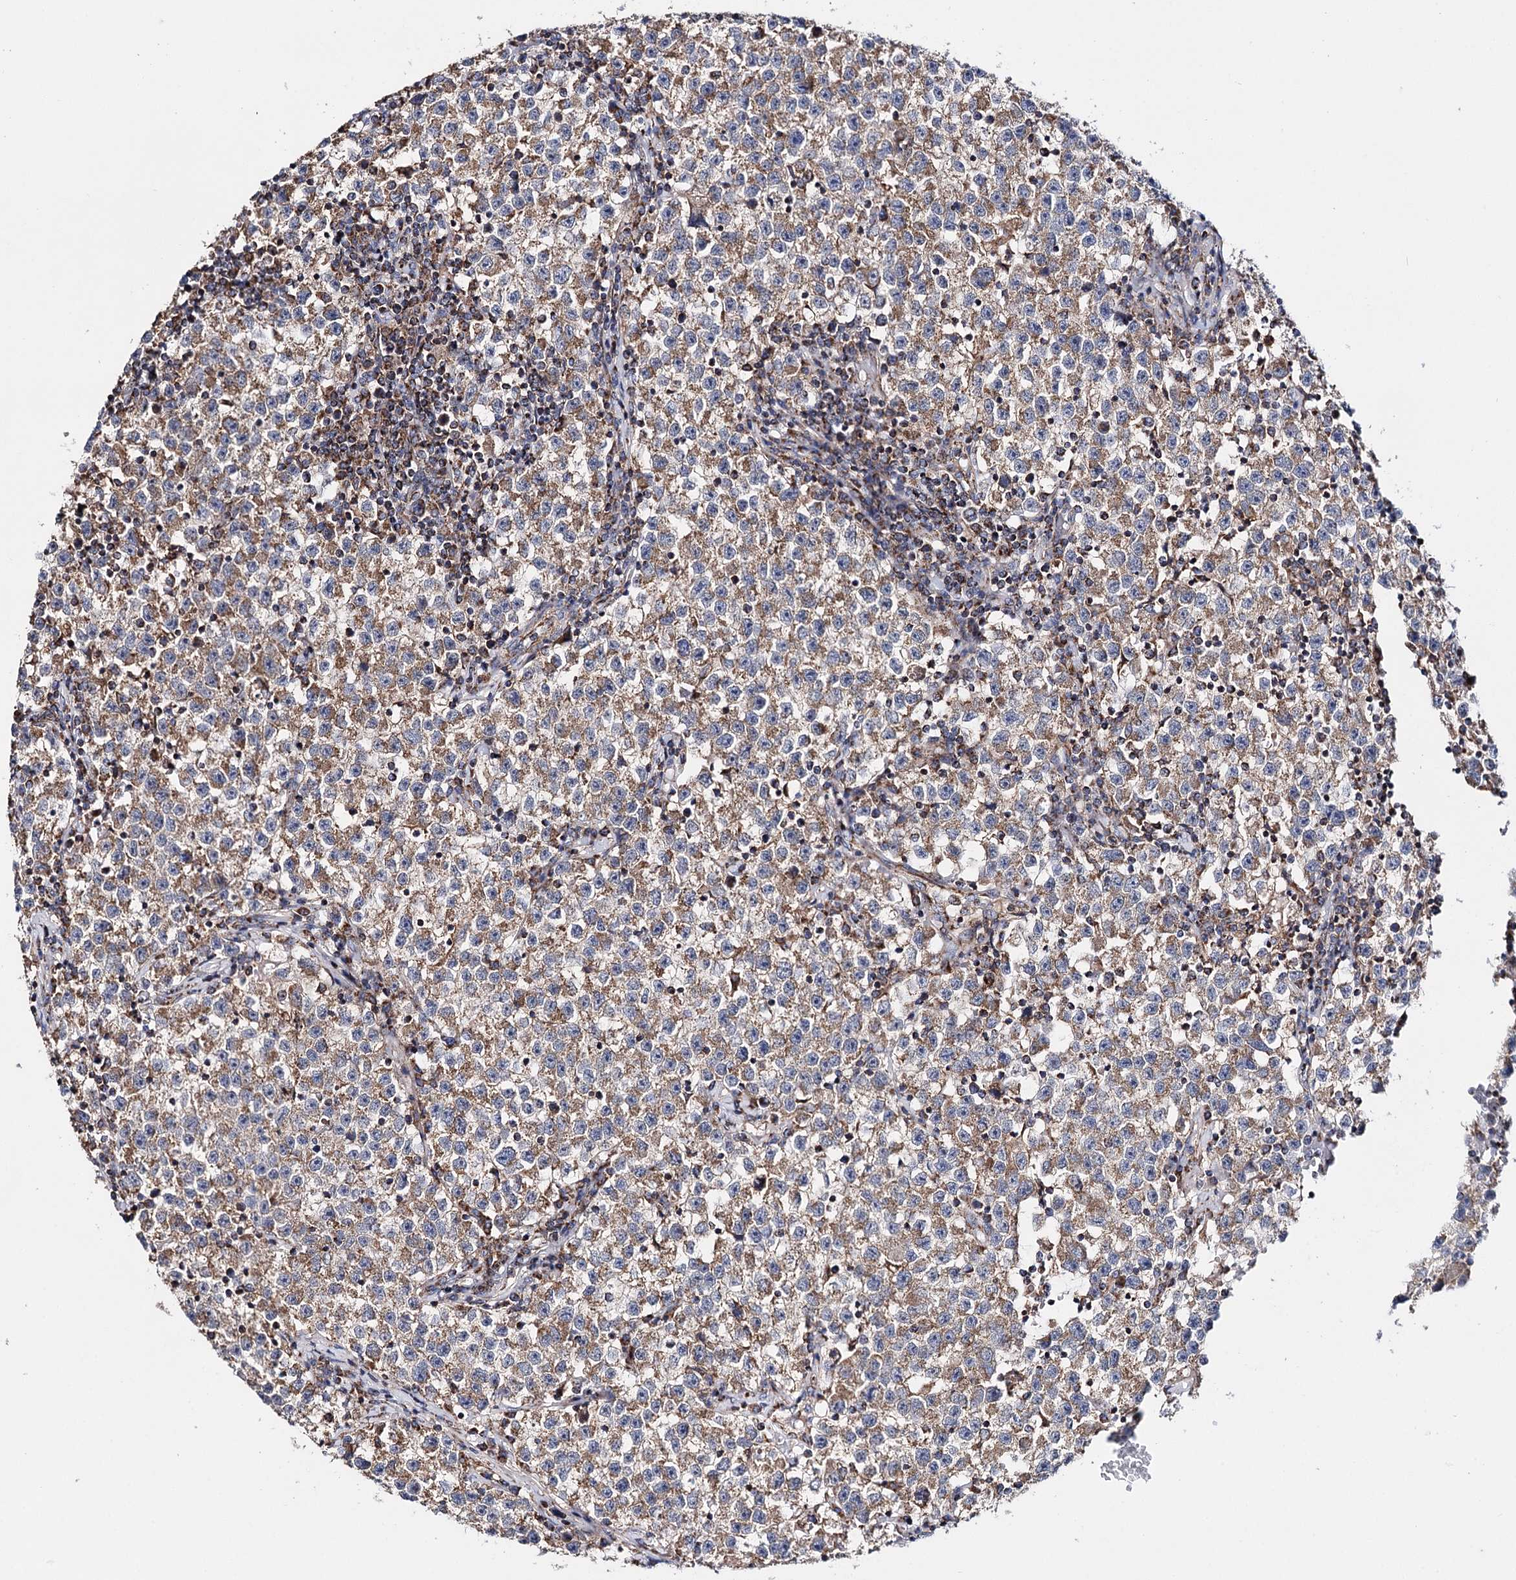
{"staining": {"intensity": "moderate", "quantity": "25%-75%", "location": "cytoplasmic/membranous"}, "tissue": "testis cancer", "cell_type": "Tumor cells", "image_type": "cancer", "snomed": [{"axis": "morphology", "description": "Seminoma, NOS"}, {"axis": "topography", "description": "Testis"}], "caption": "Immunohistochemistry (IHC) staining of testis cancer (seminoma), which shows medium levels of moderate cytoplasmic/membranous staining in about 25%-75% of tumor cells indicating moderate cytoplasmic/membranous protein expression. The staining was performed using DAB (3,3'-diaminobenzidine) (brown) for protein detection and nuclei were counterstained in hematoxylin (blue).", "gene": "CFAP46", "patient": {"sex": "male", "age": 22}}